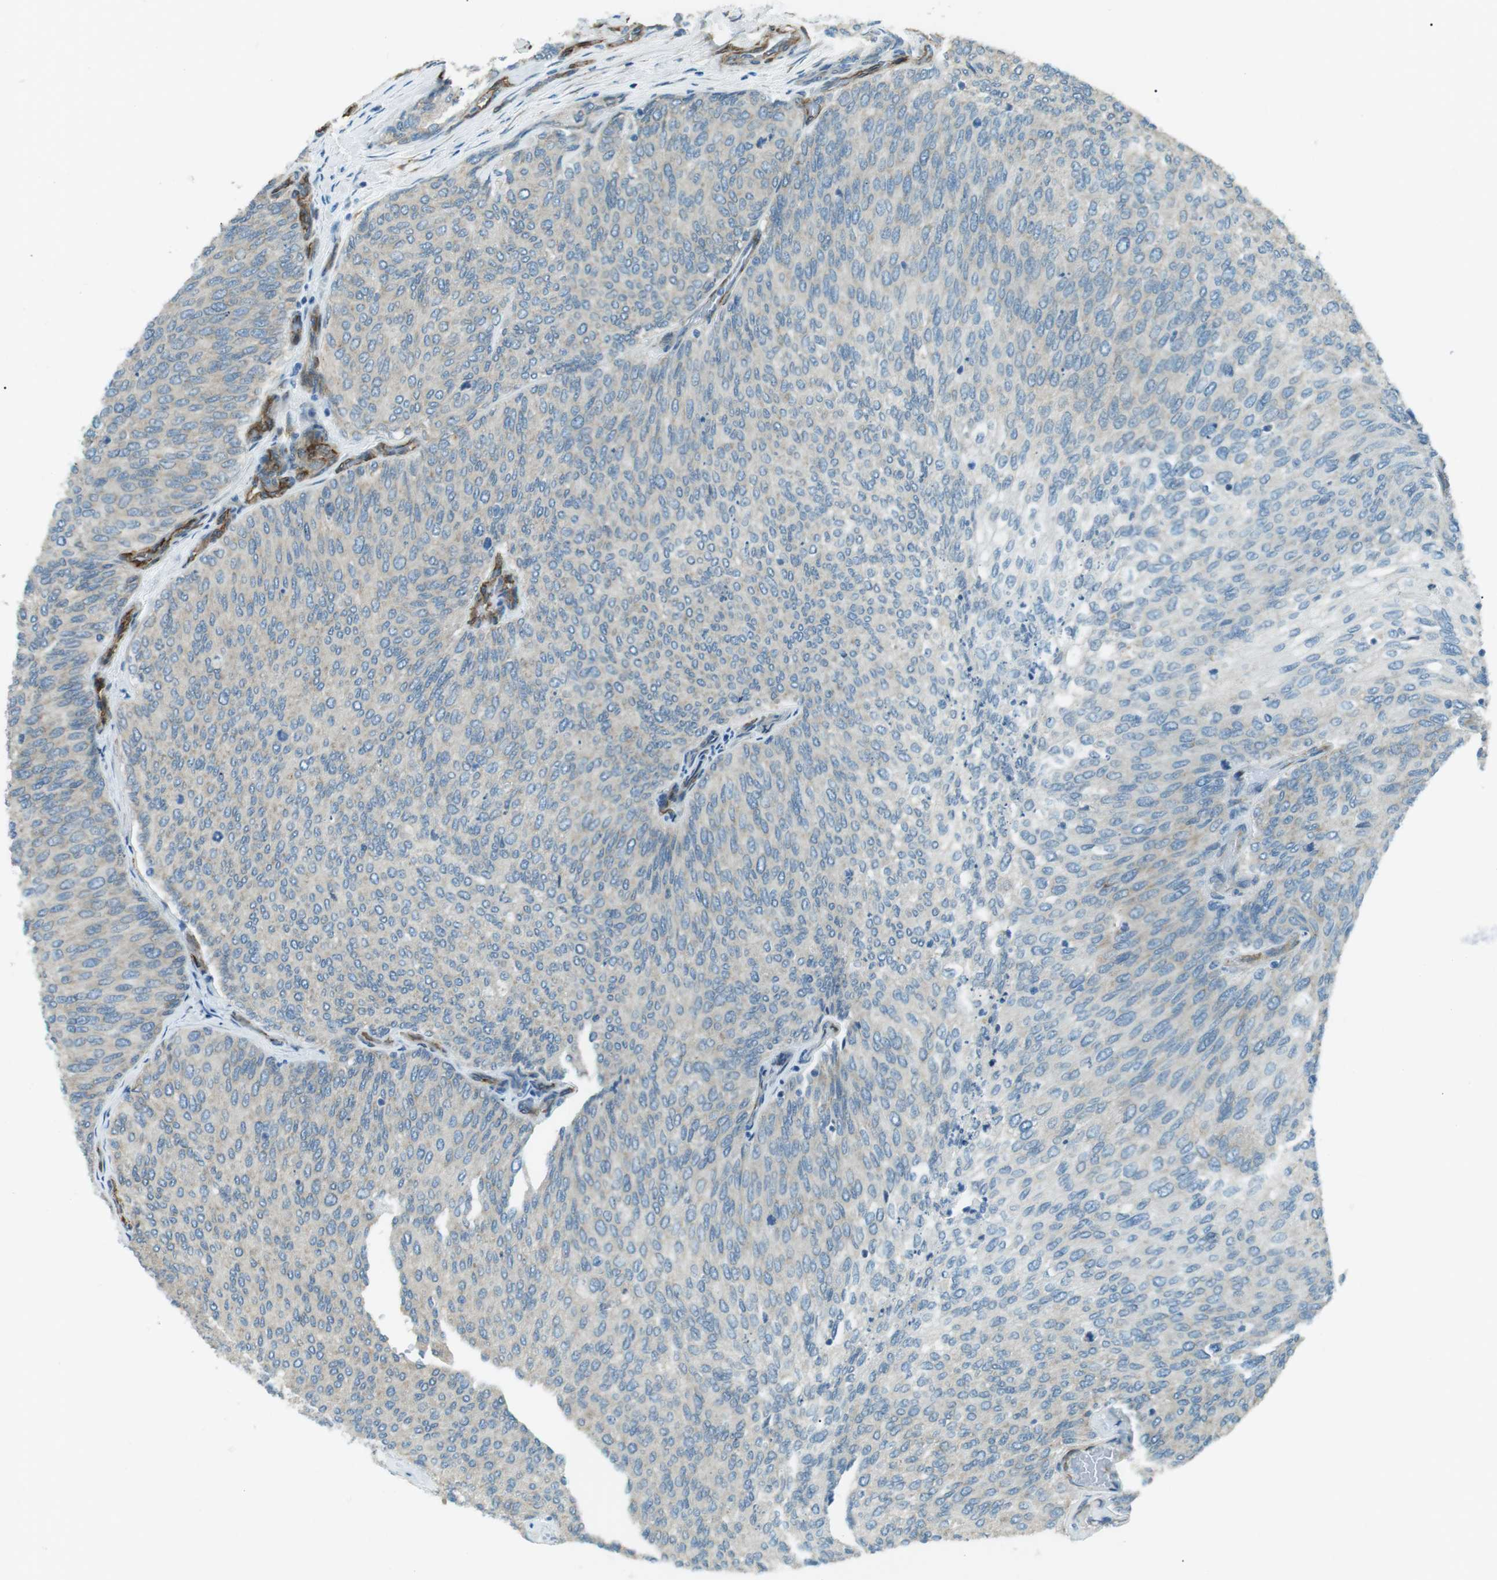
{"staining": {"intensity": "negative", "quantity": "none", "location": "none"}, "tissue": "urothelial cancer", "cell_type": "Tumor cells", "image_type": "cancer", "snomed": [{"axis": "morphology", "description": "Urothelial carcinoma, Low grade"}, {"axis": "topography", "description": "Urinary bladder"}], "caption": "A high-resolution histopathology image shows immunohistochemistry staining of urothelial cancer, which demonstrates no significant expression in tumor cells. Brightfield microscopy of IHC stained with DAB (brown) and hematoxylin (blue), captured at high magnification.", "gene": "ODR4", "patient": {"sex": "female", "age": 79}}